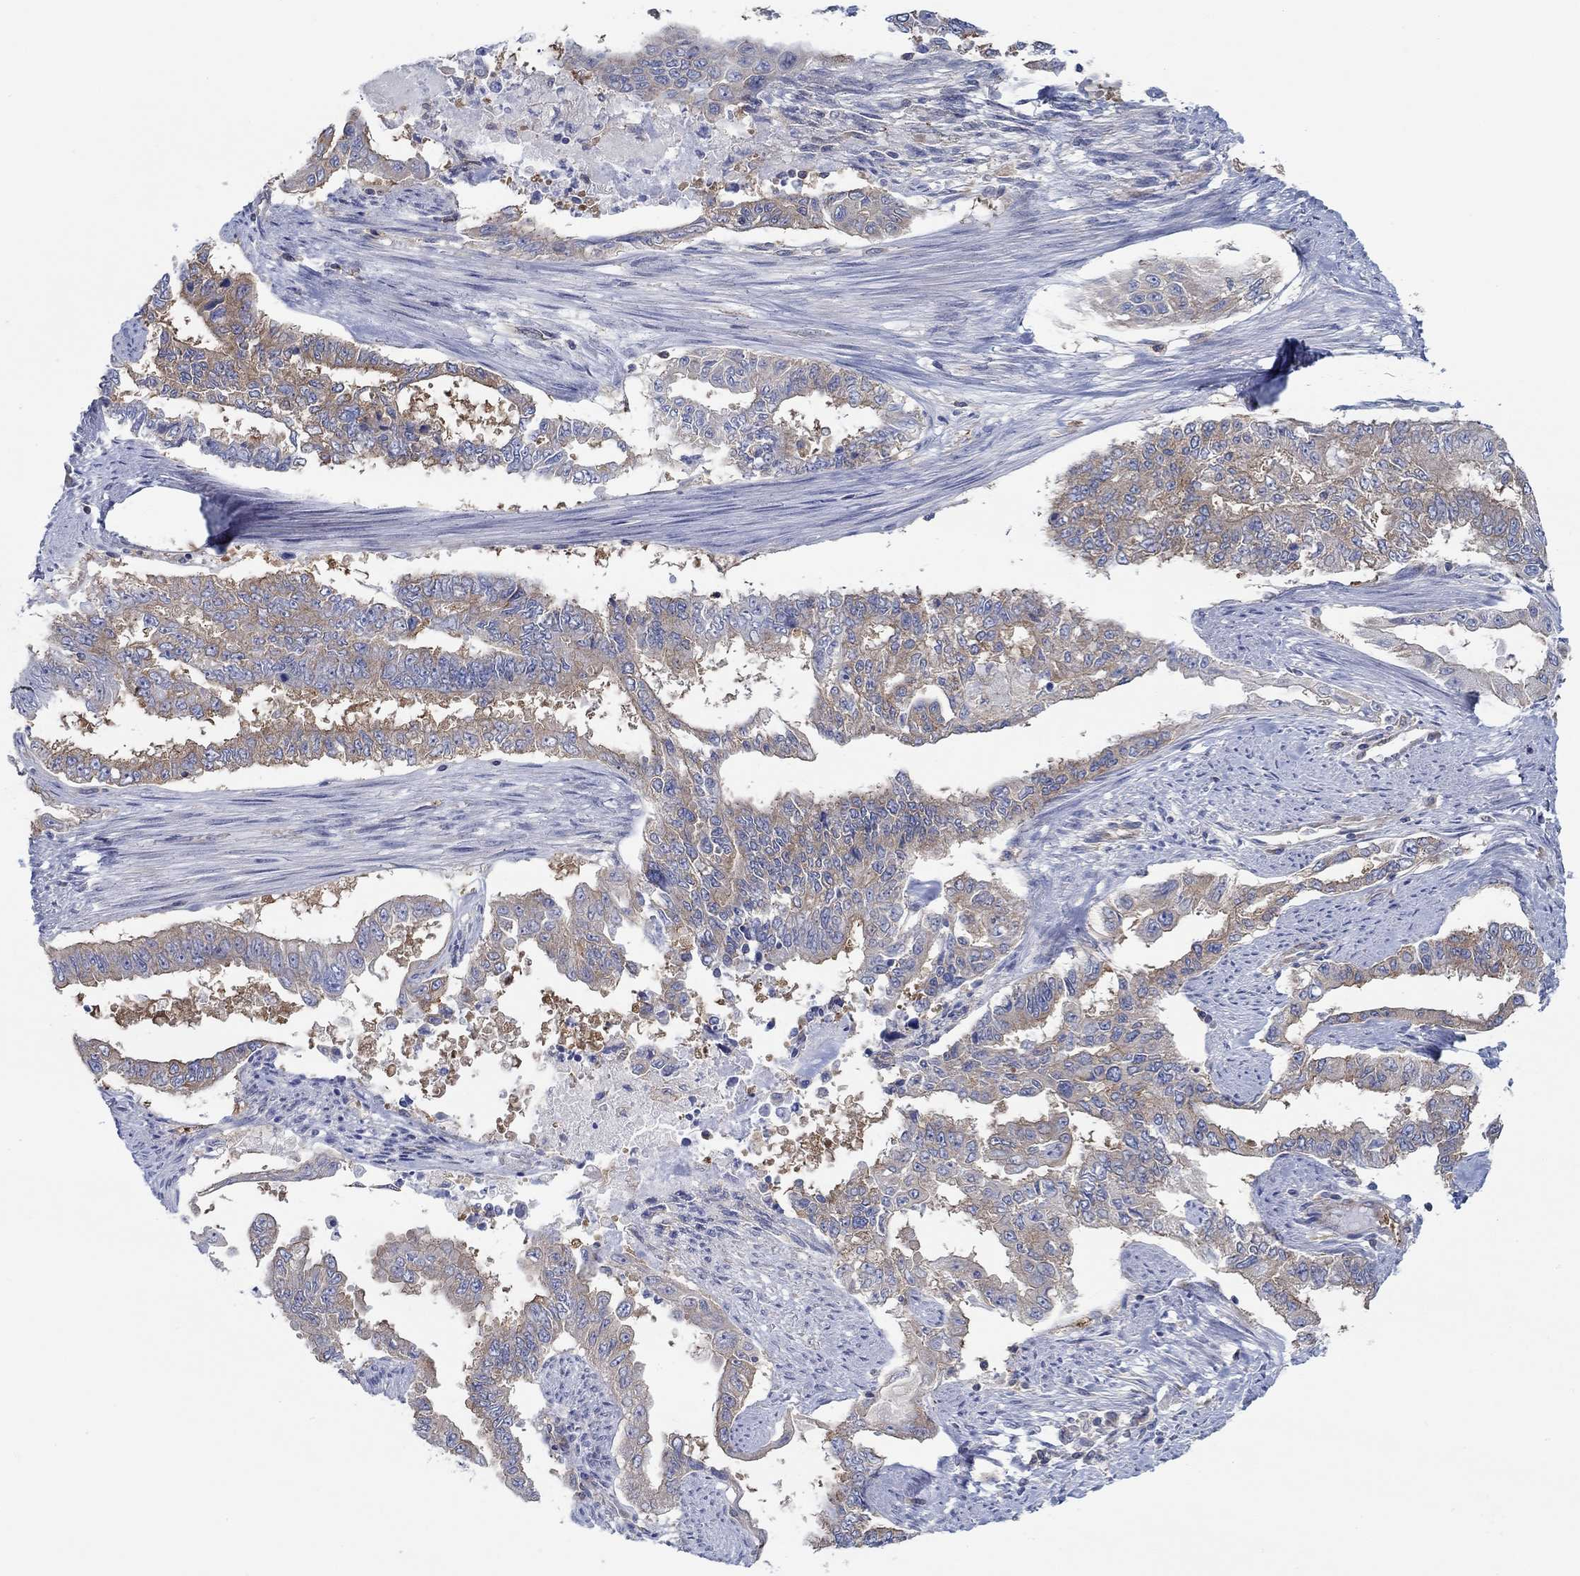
{"staining": {"intensity": "moderate", "quantity": "25%-75%", "location": "cytoplasmic/membranous"}, "tissue": "endometrial cancer", "cell_type": "Tumor cells", "image_type": "cancer", "snomed": [{"axis": "morphology", "description": "Adenocarcinoma, NOS"}, {"axis": "topography", "description": "Uterus"}], "caption": "A micrograph showing moderate cytoplasmic/membranous positivity in approximately 25%-75% of tumor cells in endometrial cancer, as visualized by brown immunohistochemical staining.", "gene": "SPAG9", "patient": {"sex": "female", "age": 59}}